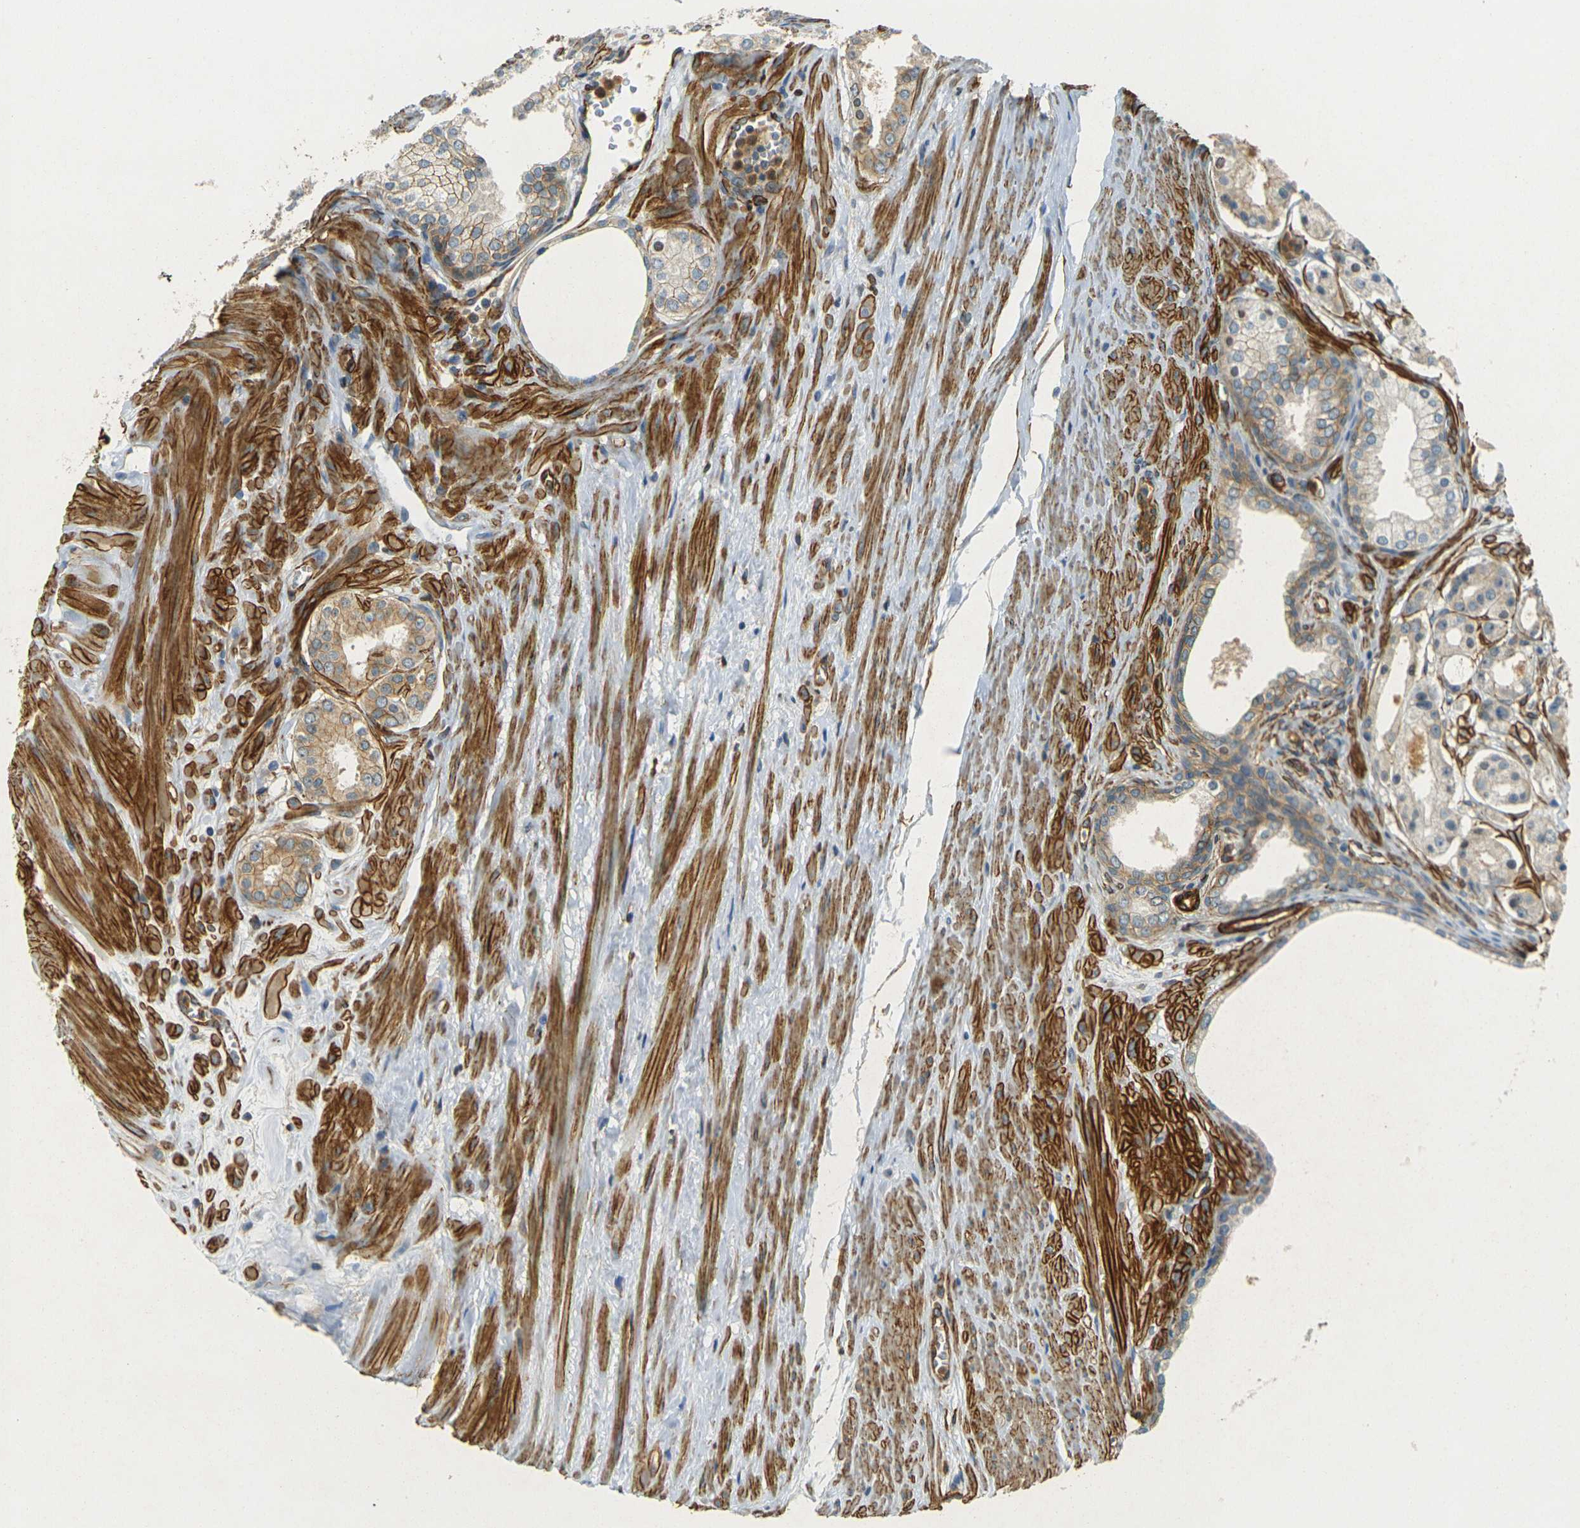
{"staining": {"intensity": "weak", "quantity": "25%-75%", "location": "cytoplasmic/membranous"}, "tissue": "prostate cancer", "cell_type": "Tumor cells", "image_type": "cancer", "snomed": [{"axis": "morphology", "description": "Adenocarcinoma, Low grade"}, {"axis": "topography", "description": "Prostate"}], "caption": "Human low-grade adenocarcinoma (prostate) stained for a protein (brown) demonstrates weak cytoplasmic/membranous positive positivity in about 25%-75% of tumor cells.", "gene": "EPHA7", "patient": {"sex": "male", "age": 57}}